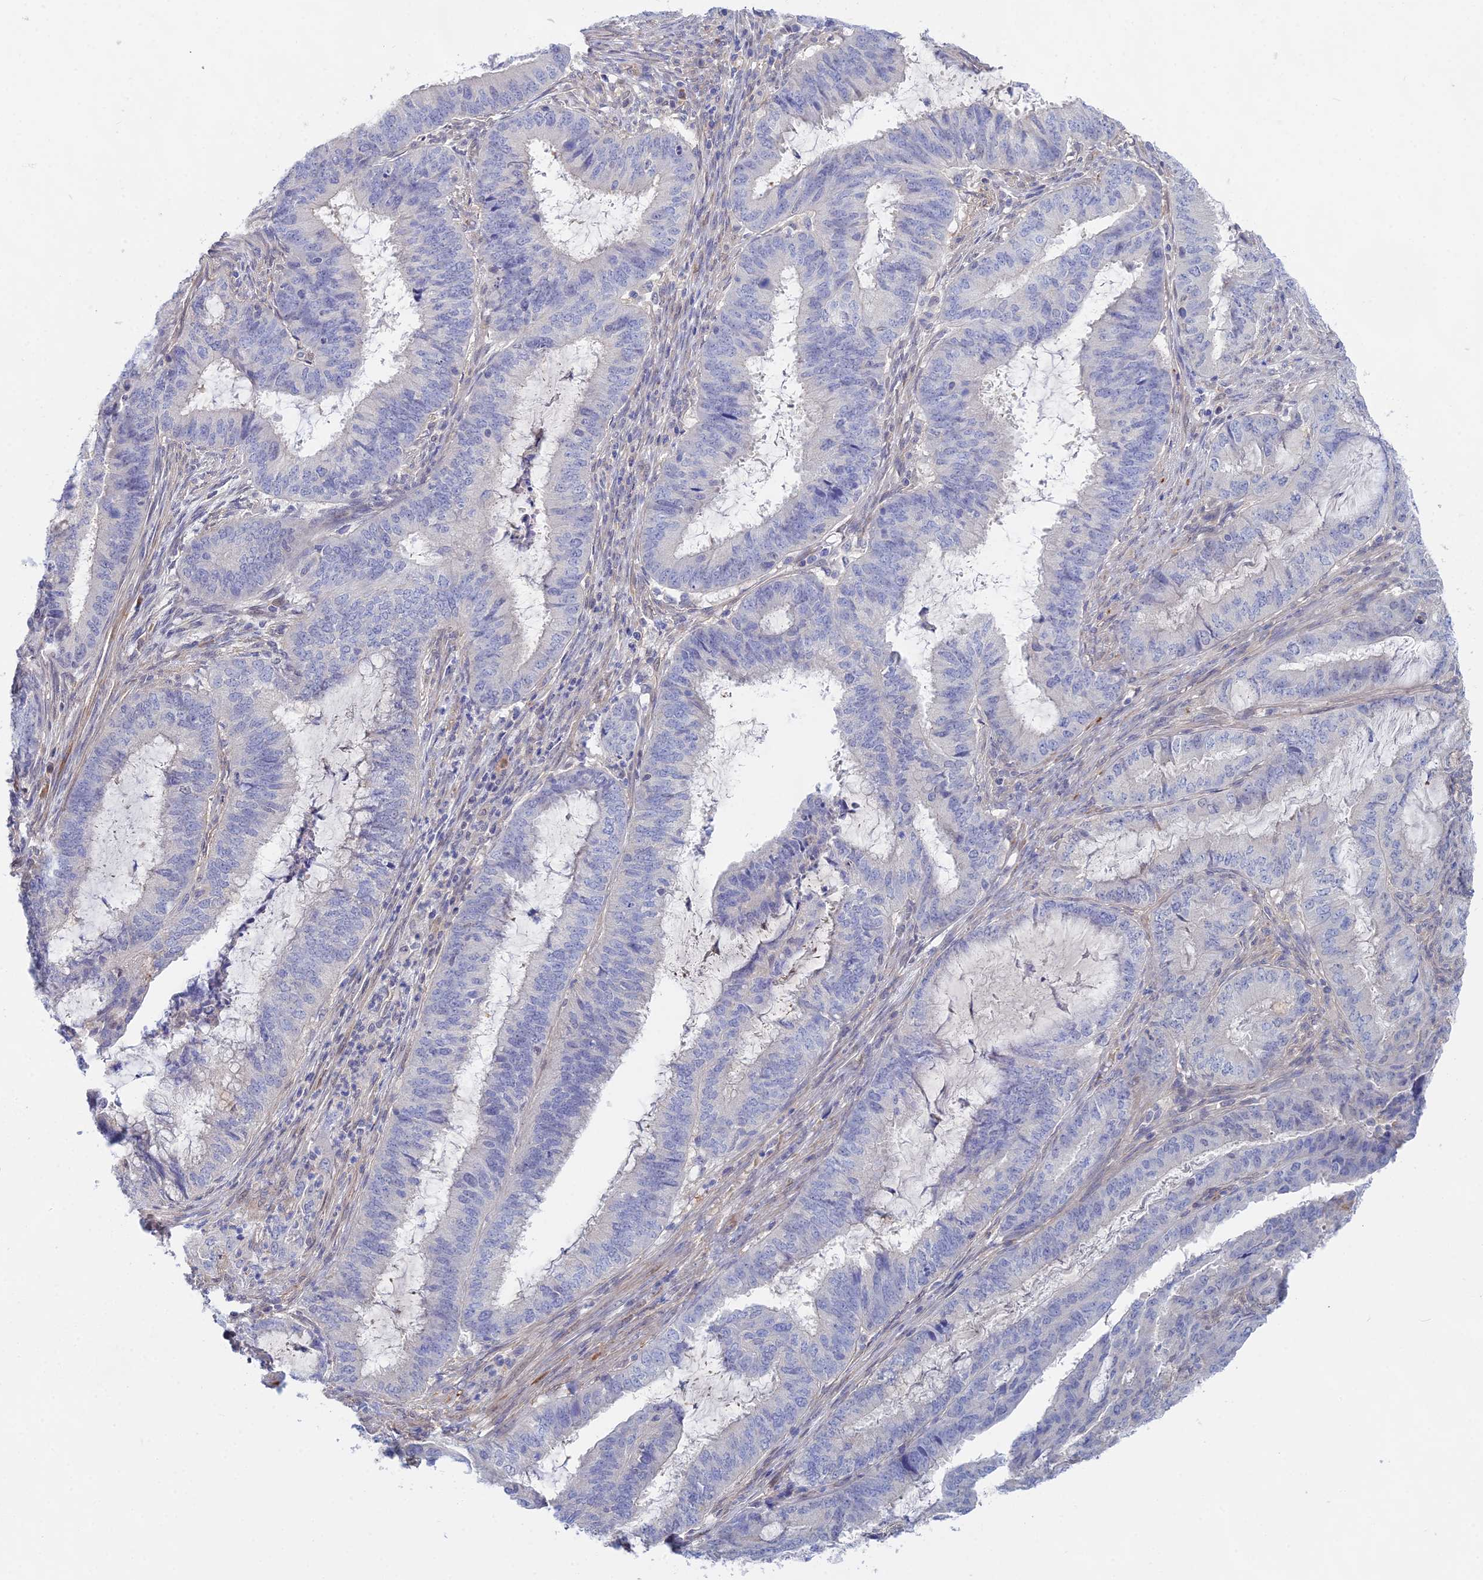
{"staining": {"intensity": "negative", "quantity": "none", "location": "none"}, "tissue": "endometrial cancer", "cell_type": "Tumor cells", "image_type": "cancer", "snomed": [{"axis": "morphology", "description": "Adenocarcinoma, NOS"}, {"axis": "topography", "description": "Endometrium"}], "caption": "Tumor cells show no significant protein positivity in endometrial adenocarcinoma. (DAB (3,3'-diaminobenzidine) IHC, high magnification).", "gene": "DNAH14", "patient": {"sex": "female", "age": 51}}